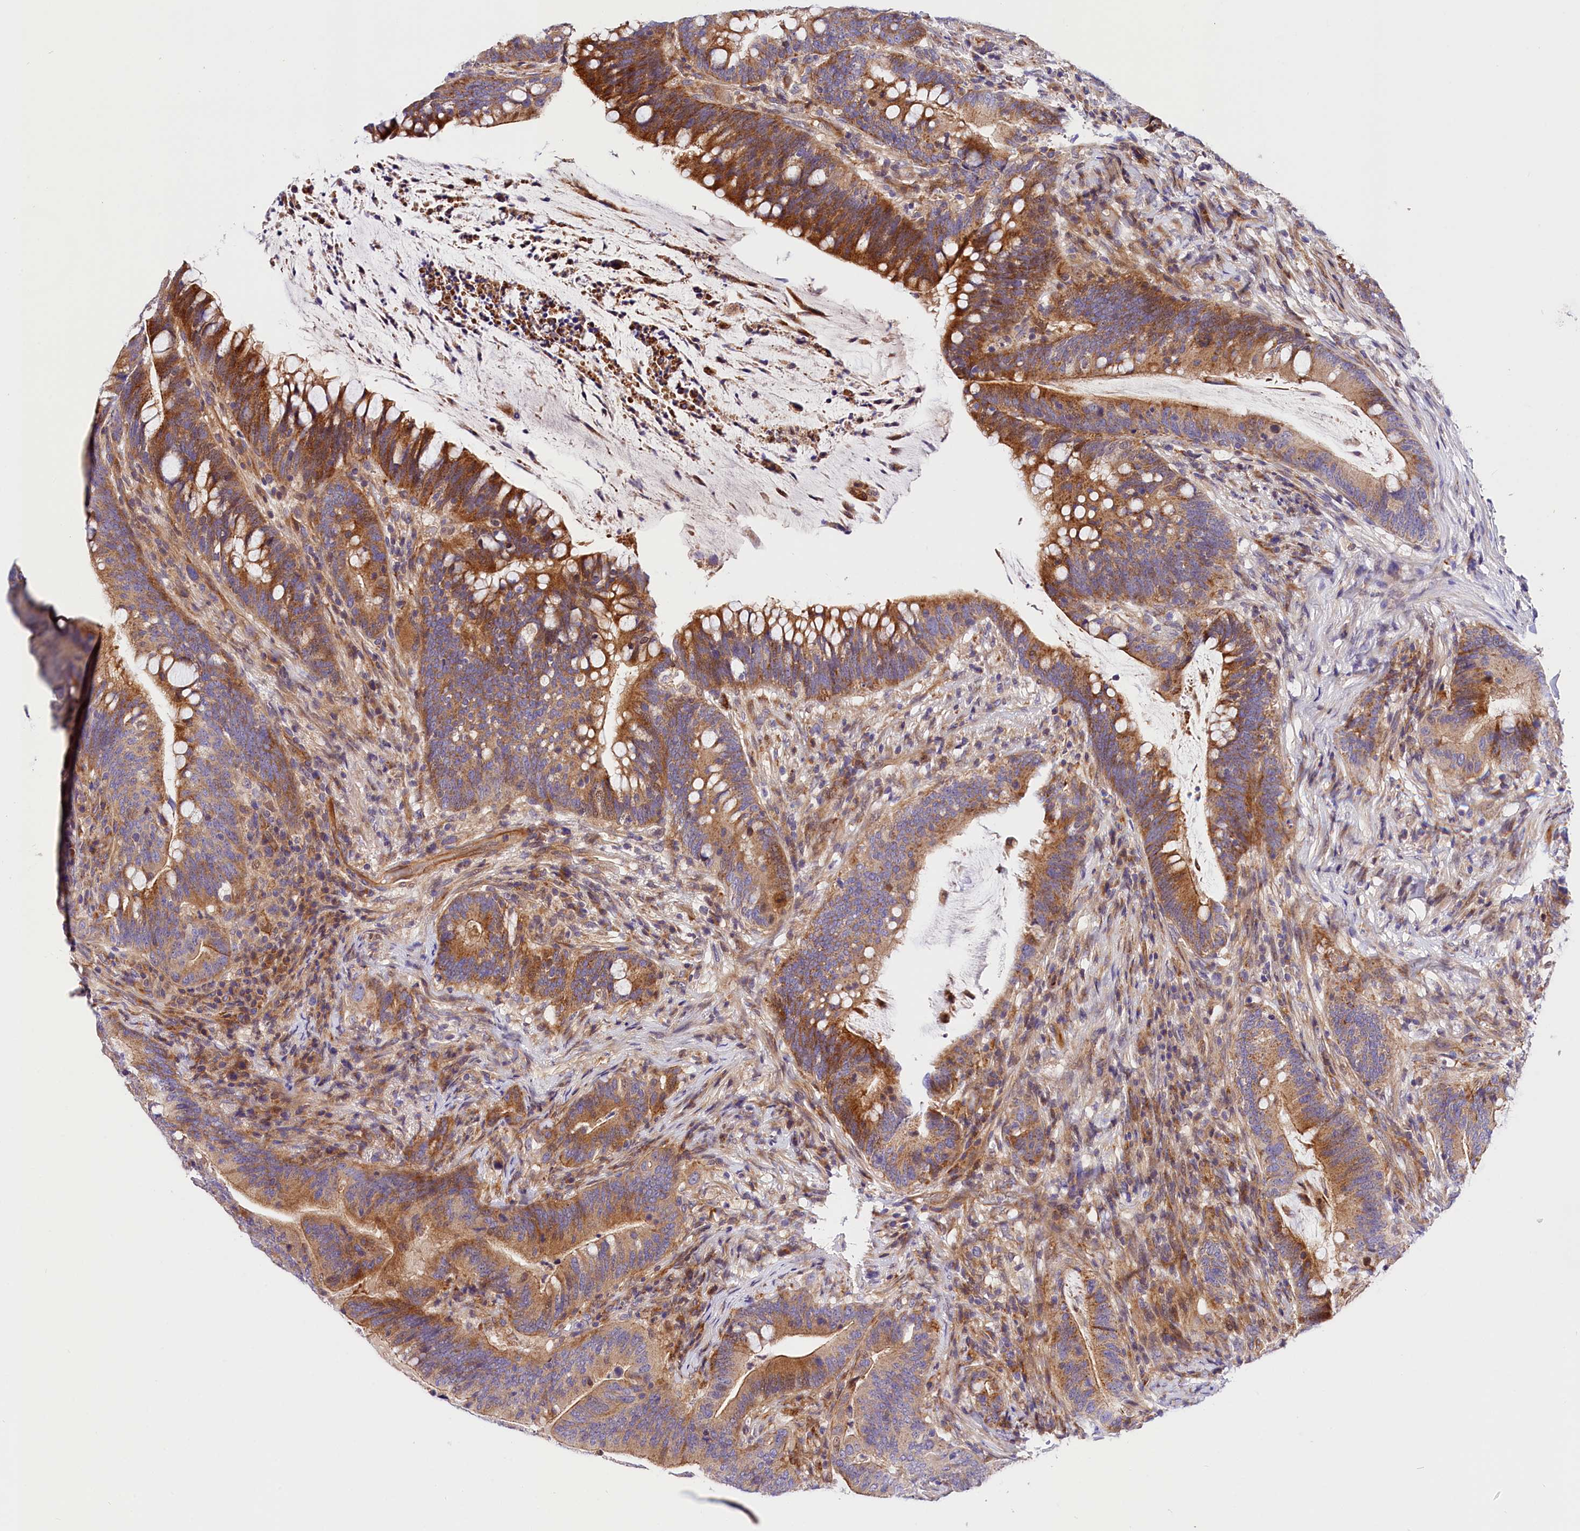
{"staining": {"intensity": "strong", "quantity": "25%-75%", "location": "cytoplasmic/membranous"}, "tissue": "colorectal cancer", "cell_type": "Tumor cells", "image_type": "cancer", "snomed": [{"axis": "morphology", "description": "Adenocarcinoma, NOS"}, {"axis": "topography", "description": "Colon"}], "caption": "Immunohistochemistry (IHC) (DAB) staining of human colorectal adenocarcinoma displays strong cytoplasmic/membranous protein staining in about 25%-75% of tumor cells.", "gene": "ARMC6", "patient": {"sex": "female", "age": 66}}